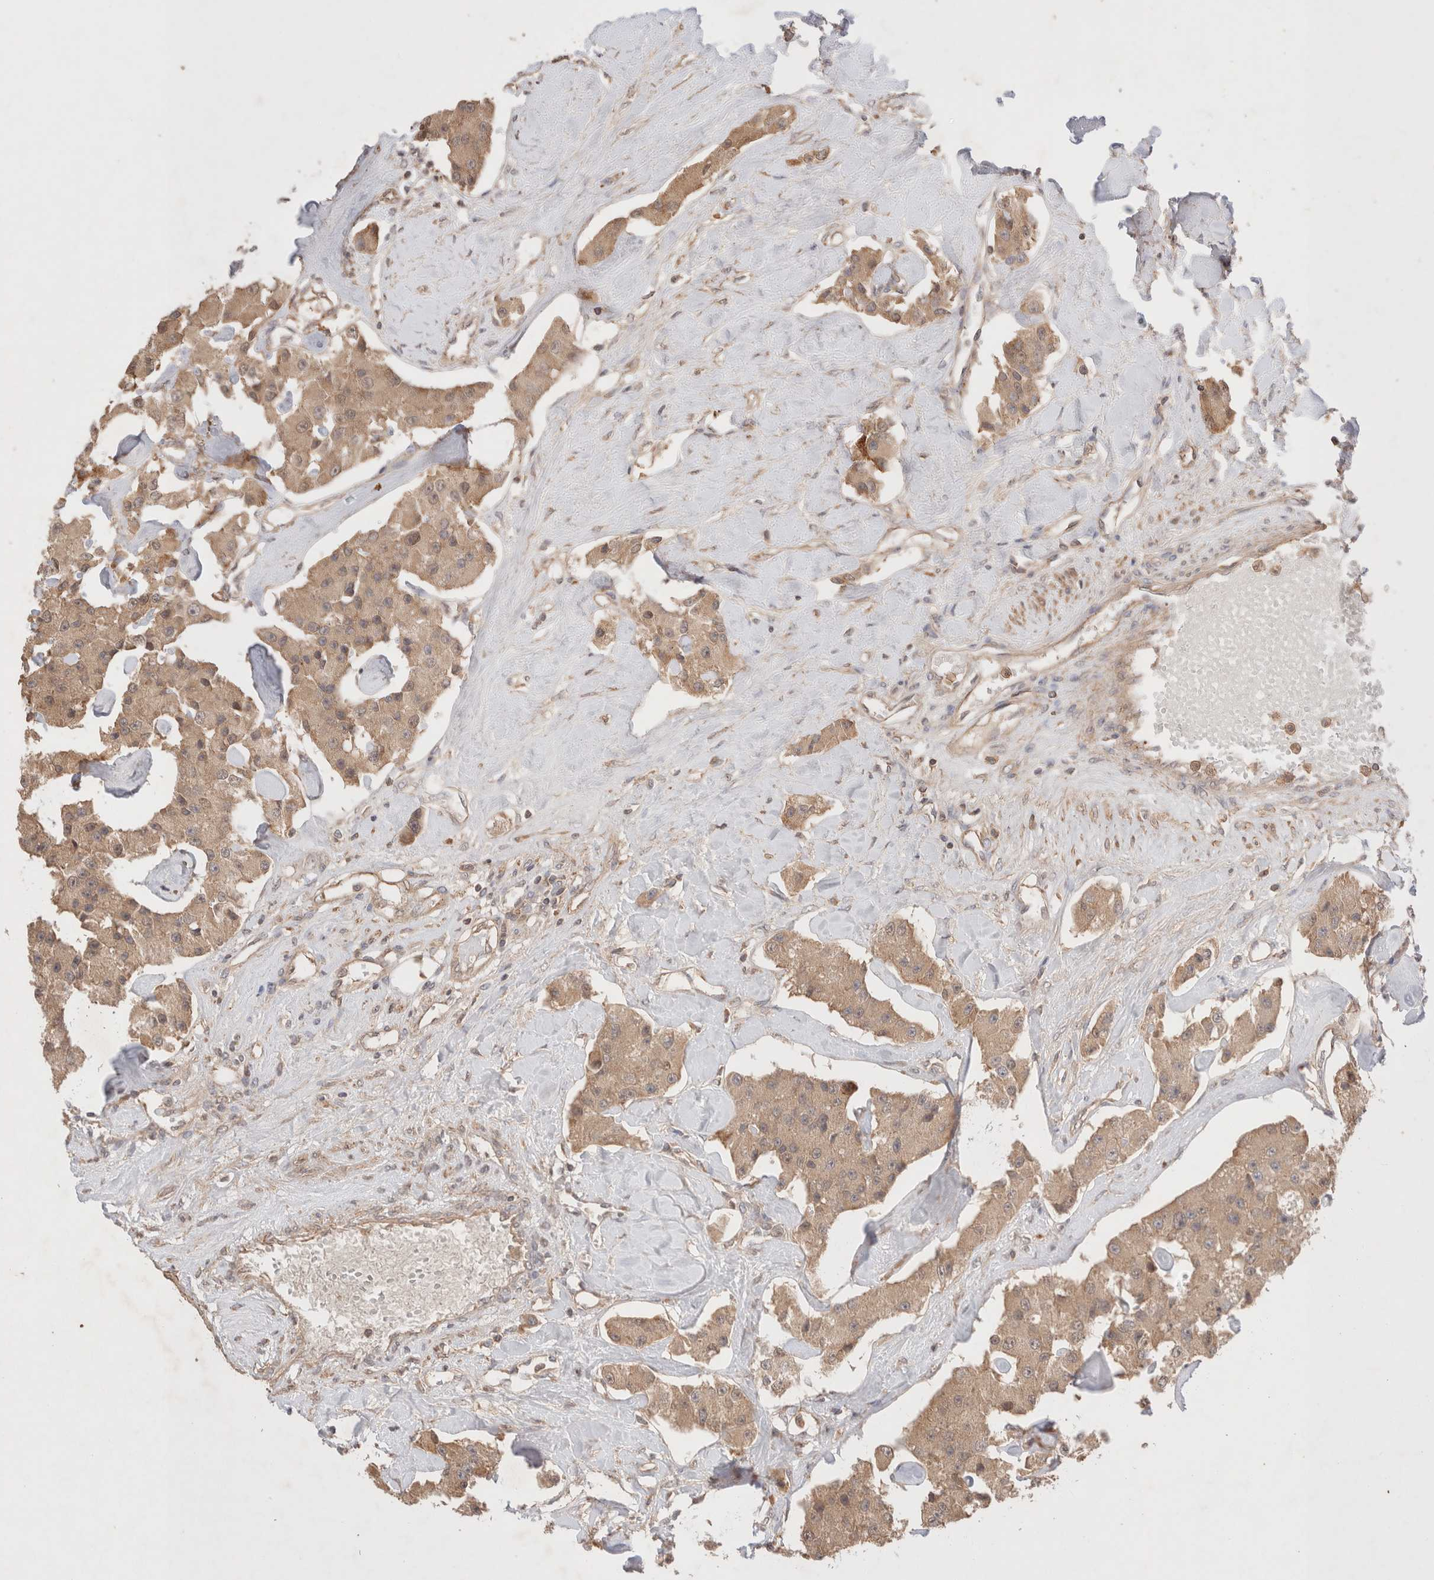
{"staining": {"intensity": "weak", "quantity": ">75%", "location": "cytoplasmic/membranous"}, "tissue": "carcinoid", "cell_type": "Tumor cells", "image_type": "cancer", "snomed": [{"axis": "morphology", "description": "Carcinoid, malignant, NOS"}, {"axis": "topography", "description": "Pancreas"}], "caption": "The histopathology image displays immunohistochemical staining of malignant carcinoid. There is weak cytoplasmic/membranous positivity is appreciated in about >75% of tumor cells.", "gene": "CARNMT1", "patient": {"sex": "male", "age": 41}}